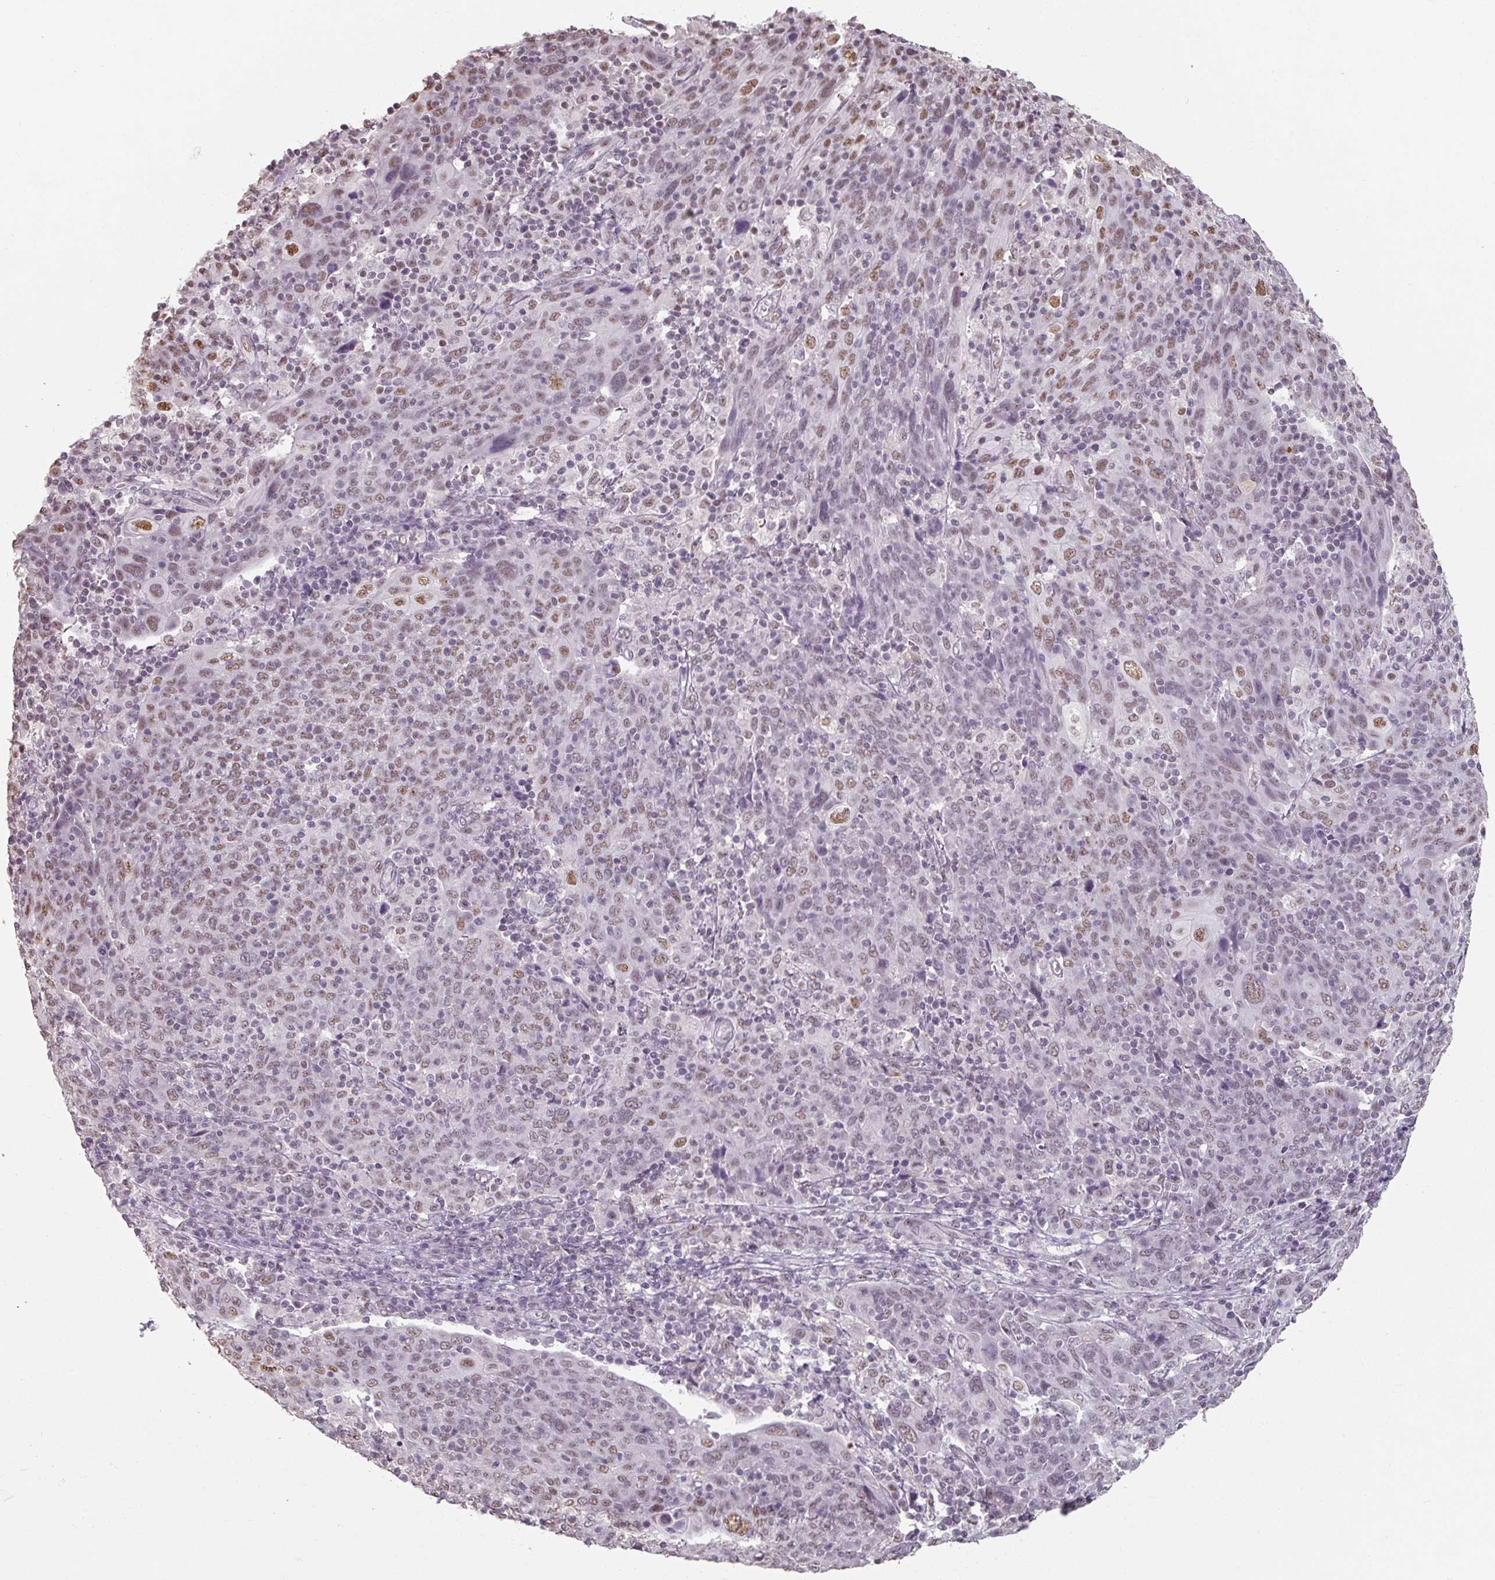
{"staining": {"intensity": "moderate", "quantity": "<25%", "location": "nuclear"}, "tissue": "cervical cancer", "cell_type": "Tumor cells", "image_type": "cancer", "snomed": [{"axis": "morphology", "description": "Squamous cell carcinoma, NOS"}, {"axis": "topography", "description": "Cervix"}], "caption": "Cervical cancer tissue displays moderate nuclear staining in about <25% of tumor cells", "gene": "ZFTRAF1", "patient": {"sex": "female", "age": 67}}